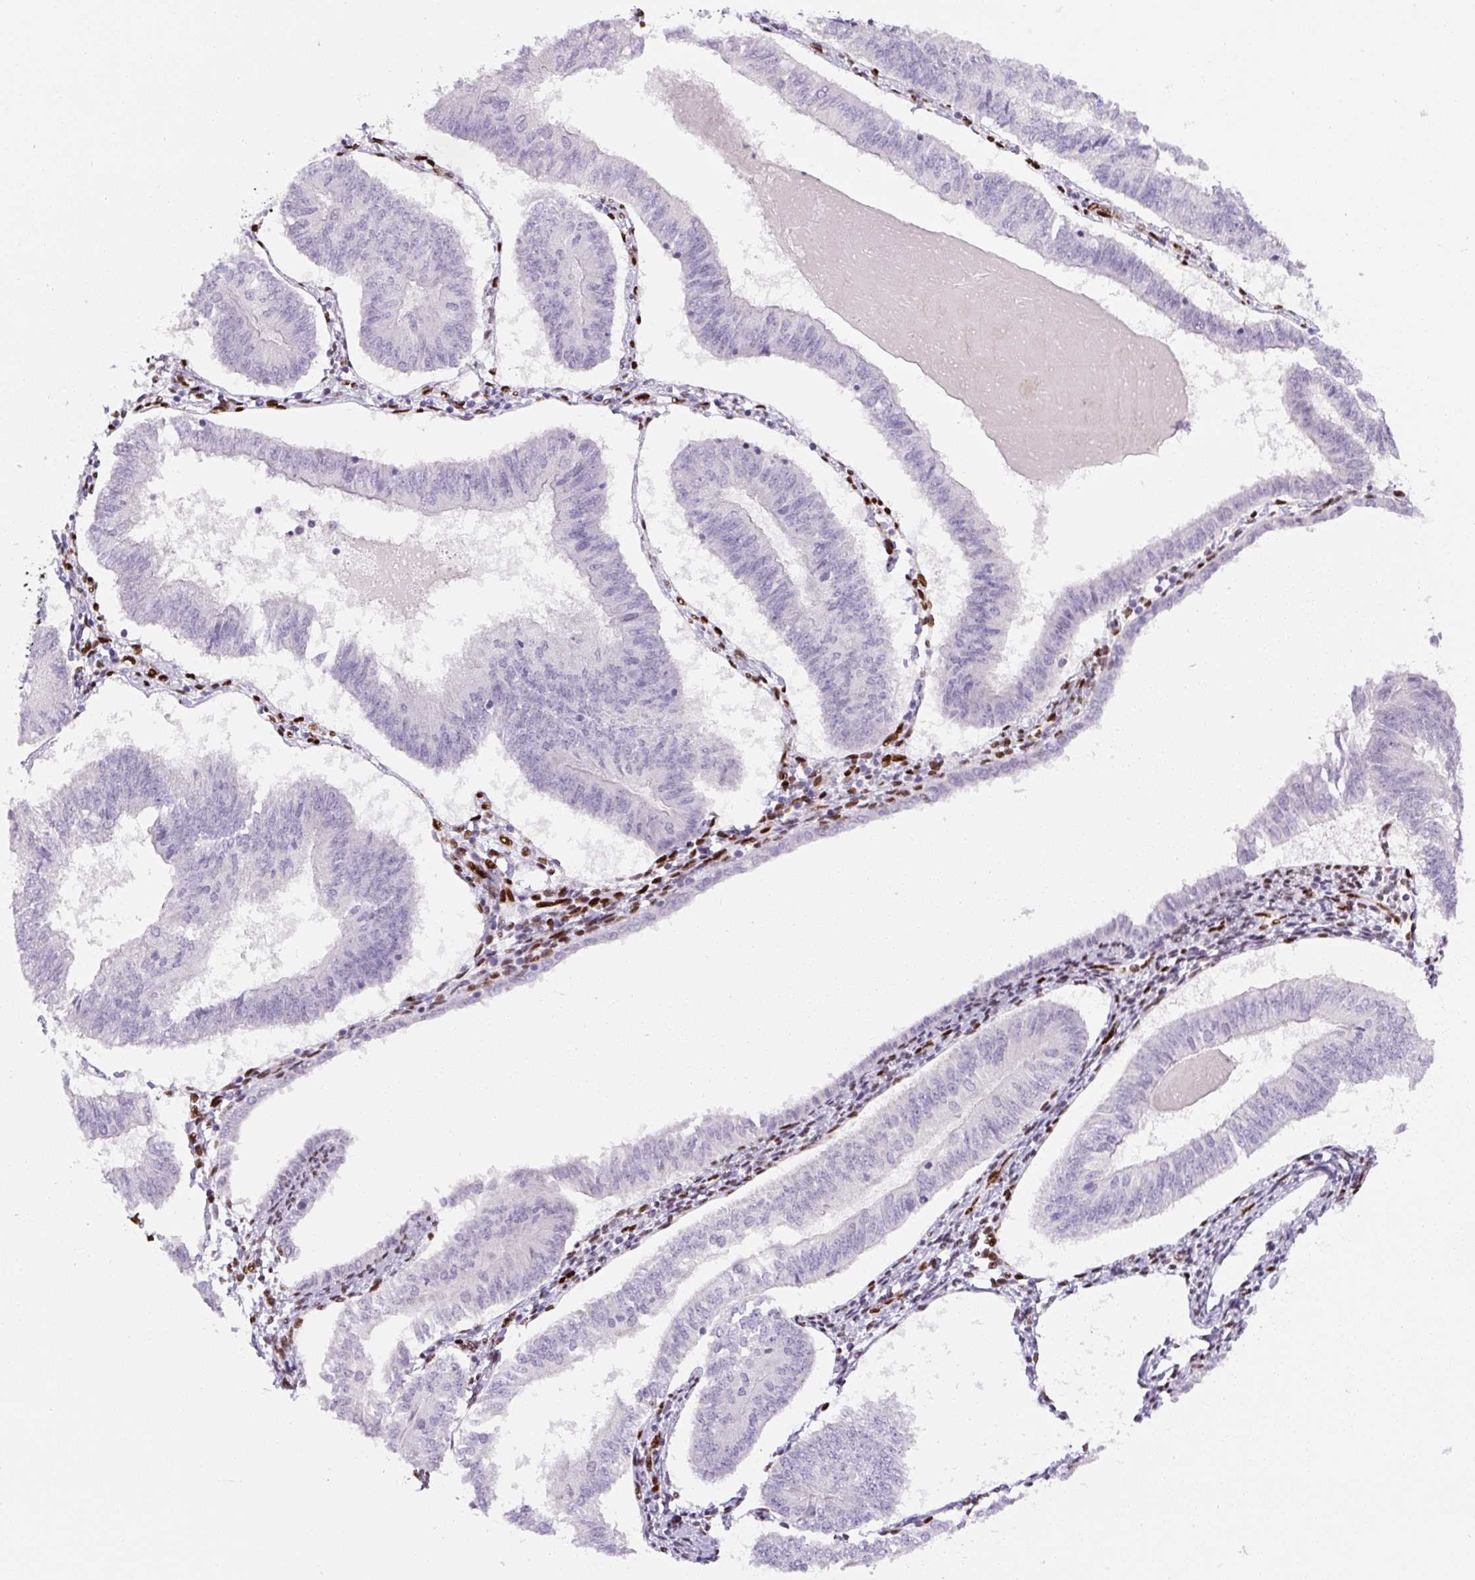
{"staining": {"intensity": "negative", "quantity": "none", "location": "none"}, "tissue": "endometrial cancer", "cell_type": "Tumor cells", "image_type": "cancer", "snomed": [{"axis": "morphology", "description": "Adenocarcinoma, NOS"}, {"axis": "topography", "description": "Endometrium"}], "caption": "Tumor cells show no significant staining in adenocarcinoma (endometrial).", "gene": "ZEB1", "patient": {"sex": "female", "age": 58}}